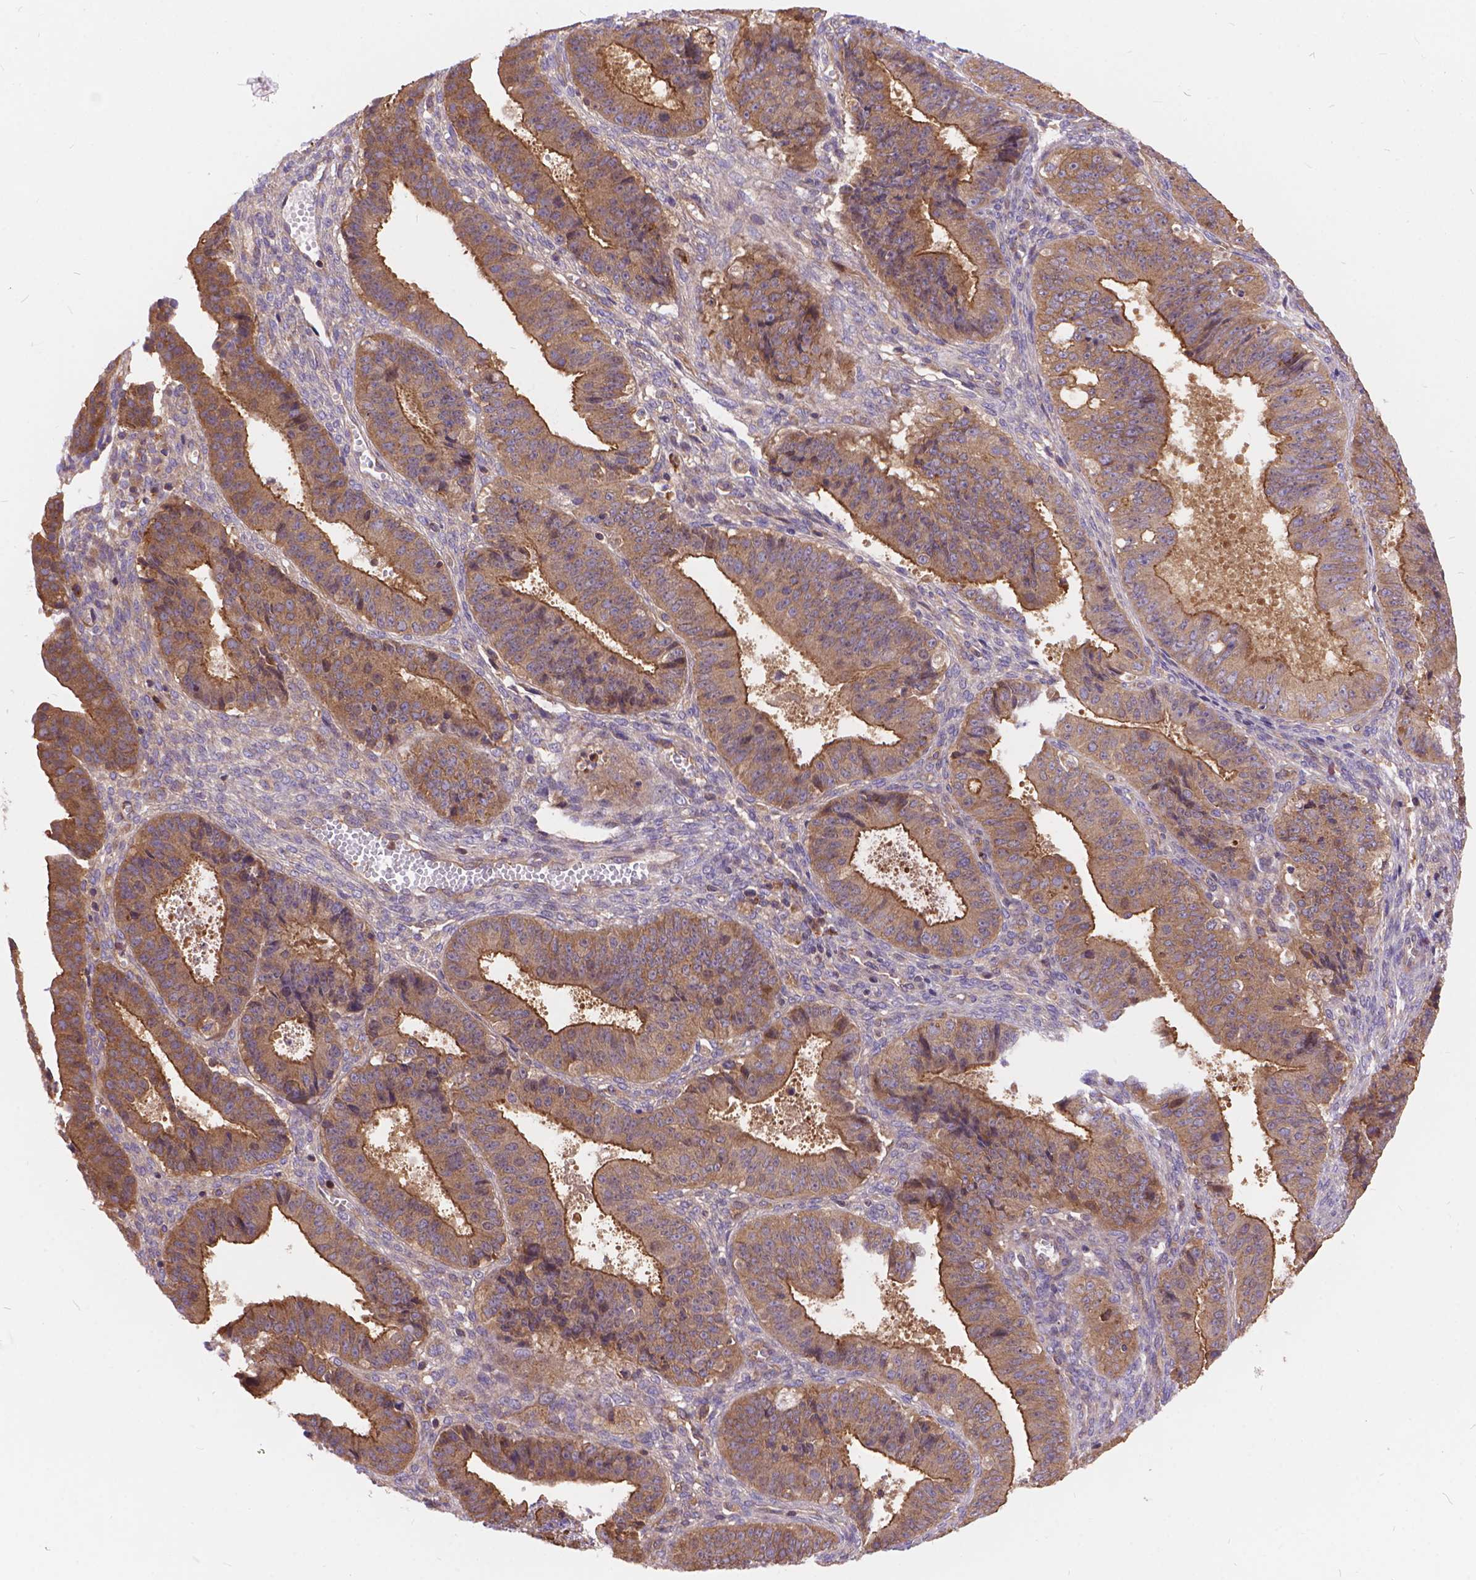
{"staining": {"intensity": "moderate", "quantity": ">75%", "location": "cytoplasmic/membranous"}, "tissue": "ovarian cancer", "cell_type": "Tumor cells", "image_type": "cancer", "snomed": [{"axis": "morphology", "description": "Carcinoma, endometroid"}, {"axis": "topography", "description": "Ovary"}], "caption": "This is an image of IHC staining of ovarian cancer, which shows moderate staining in the cytoplasmic/membranous of tumor cells.", "gene": "ARAP1", "patient": {"sex": "female", "age": 42}}